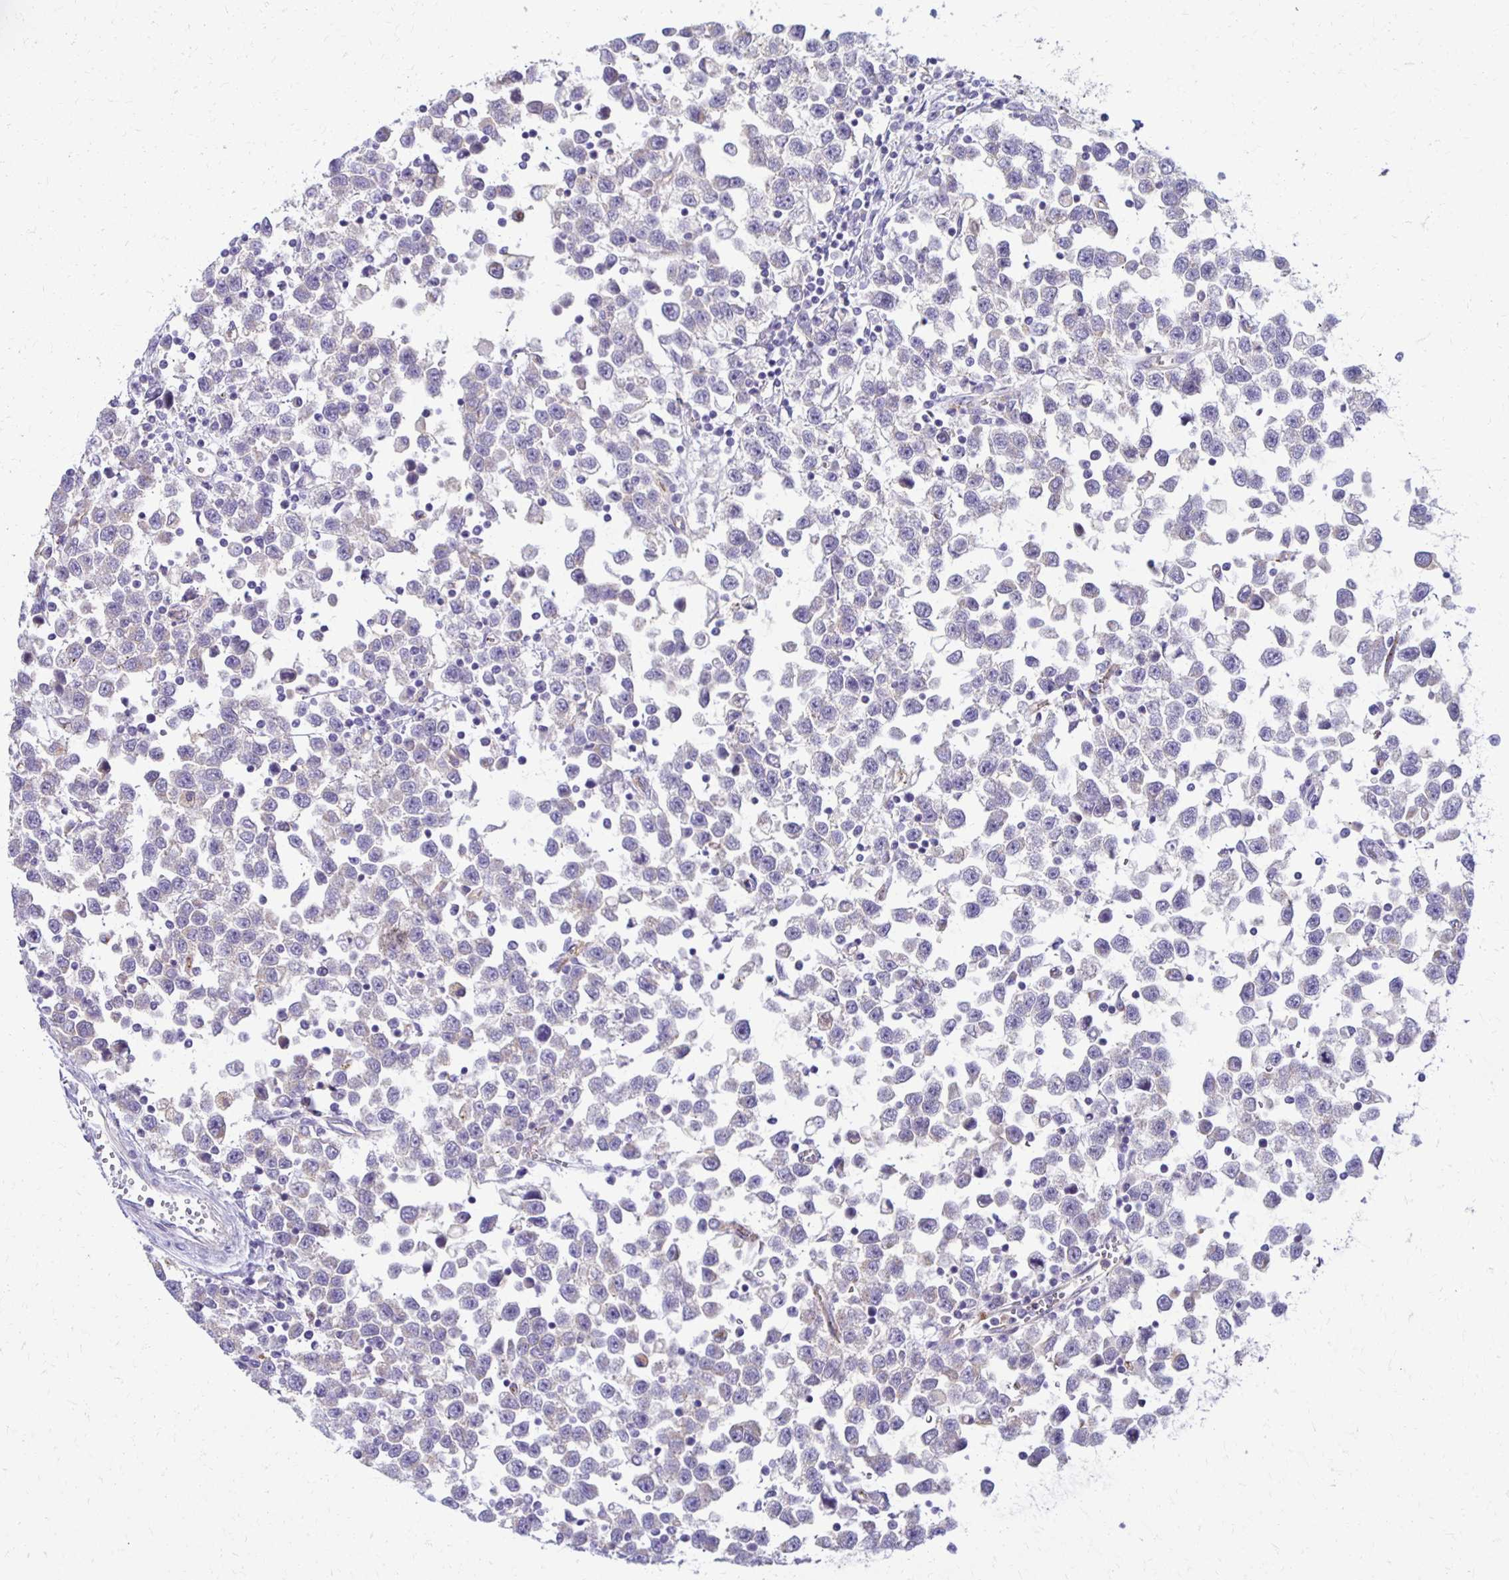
{"staining": {"intensity": "negative", "quantity": "none", "location": "none"}, "tissue": "testis cancer", "cell_type": "Tumor cells", "image_type": "cancer", "snomed": [{"axis": "morphology", "description": "Seminoma, NOS"}, {"axis": "topography", "description": "Testis"}], "caption": "High magnification brightfield microscopy of testis cancer (seminoma) stained with DAB (brown) and counterstained with hematoxylin (blue): tumor cells show no significant staining. (Immunohistochemistry, brightfield microscopy, high magnification).", "gene": "TTYH1", "patient": {"sex": "male", "age": 34}}